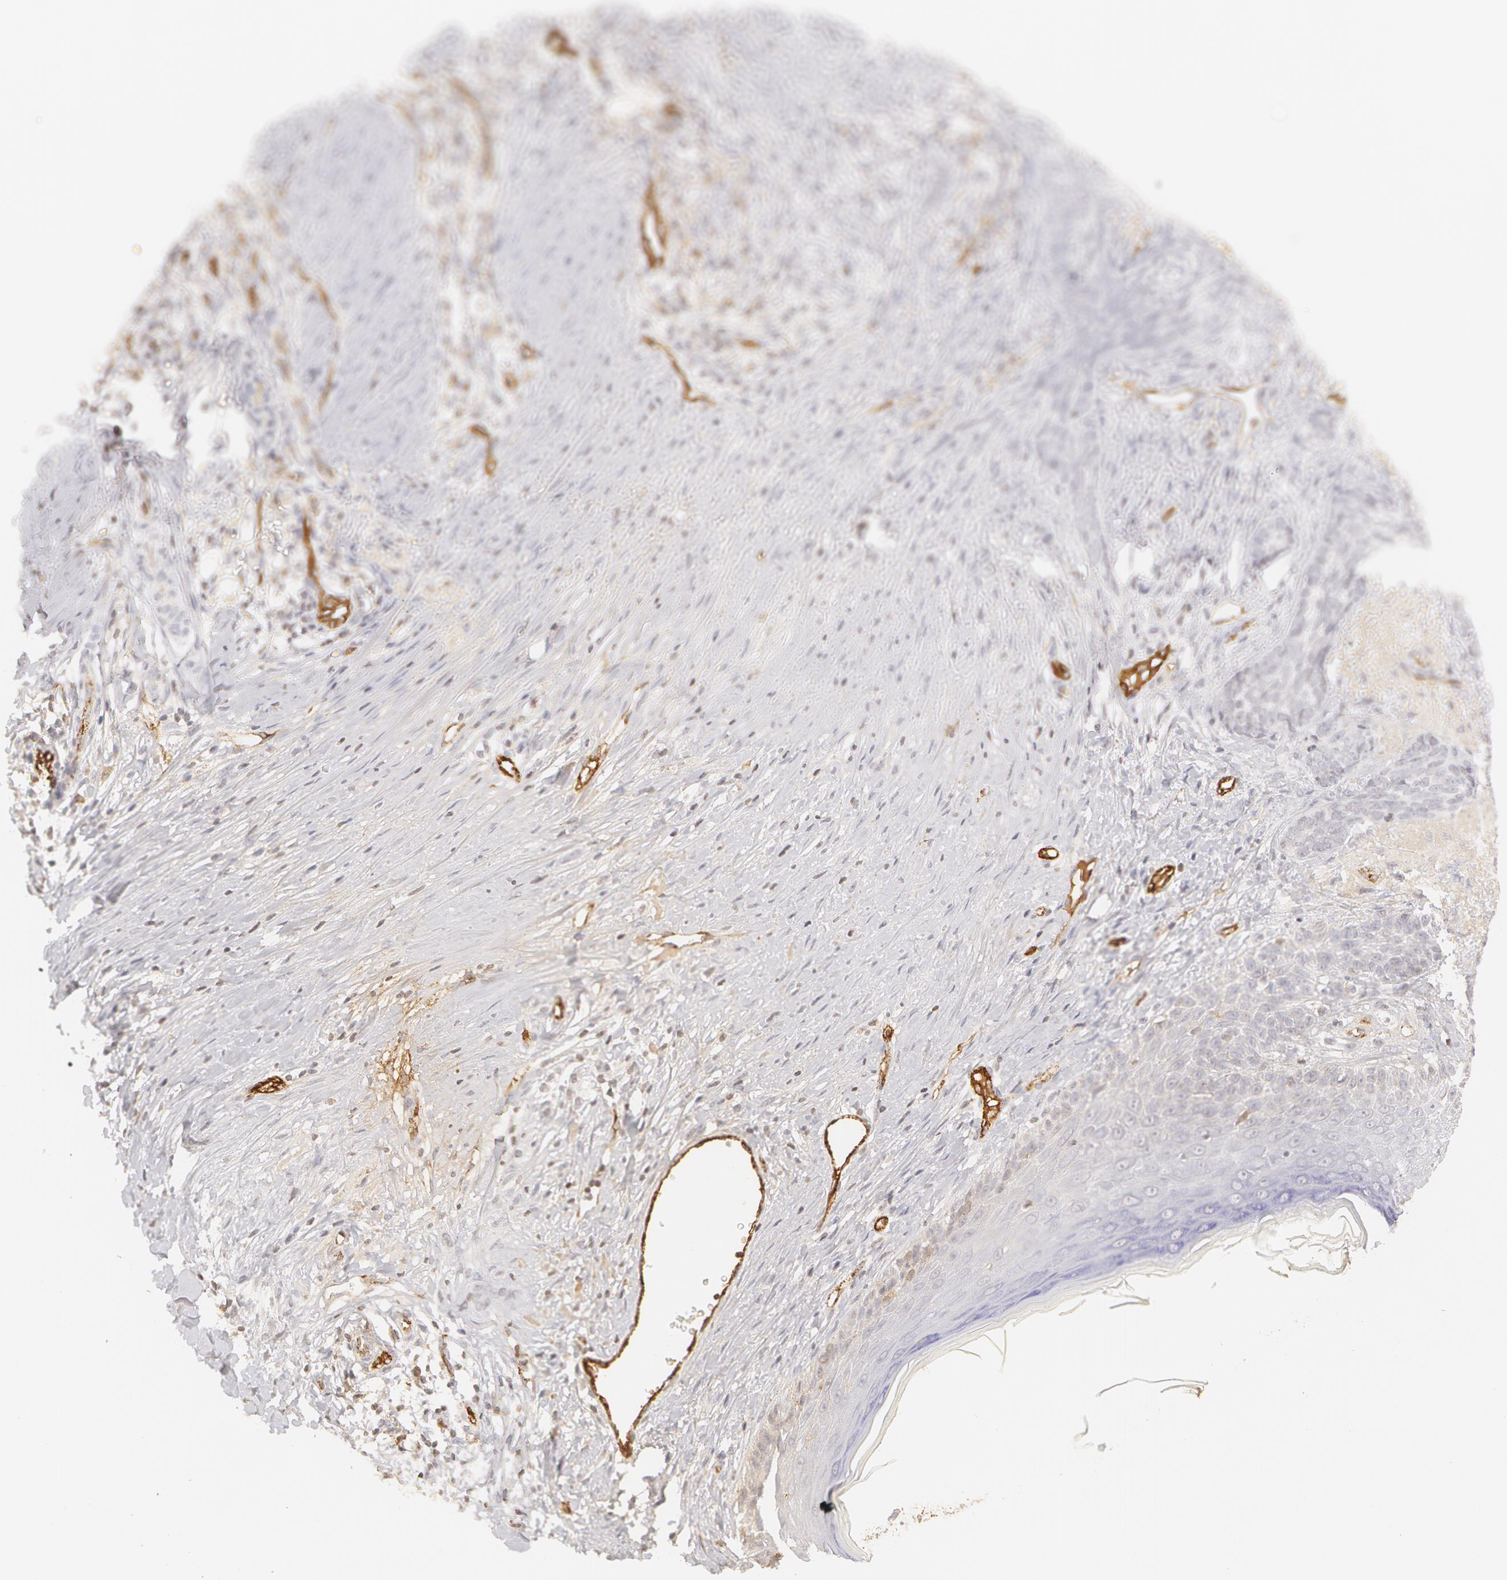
{"staining": {"intensity": "negative", "quantity": "none", "location": "none"}, "tissue": "skin cancer", "cell_type": "Tumor cells", "image_type": "cancer", "snomed": [{"axis": "morphology", "description": "Basal cell carcinoma"}, {"axis": "topography", "description": "Skin"}], "caption": "This is a image of immunohistochemistry (IHC) staining of skin cancer, which shows no positivity in tumor cells.", "gene": "VWF", "patient": {"sex": "female", "age": 81}}